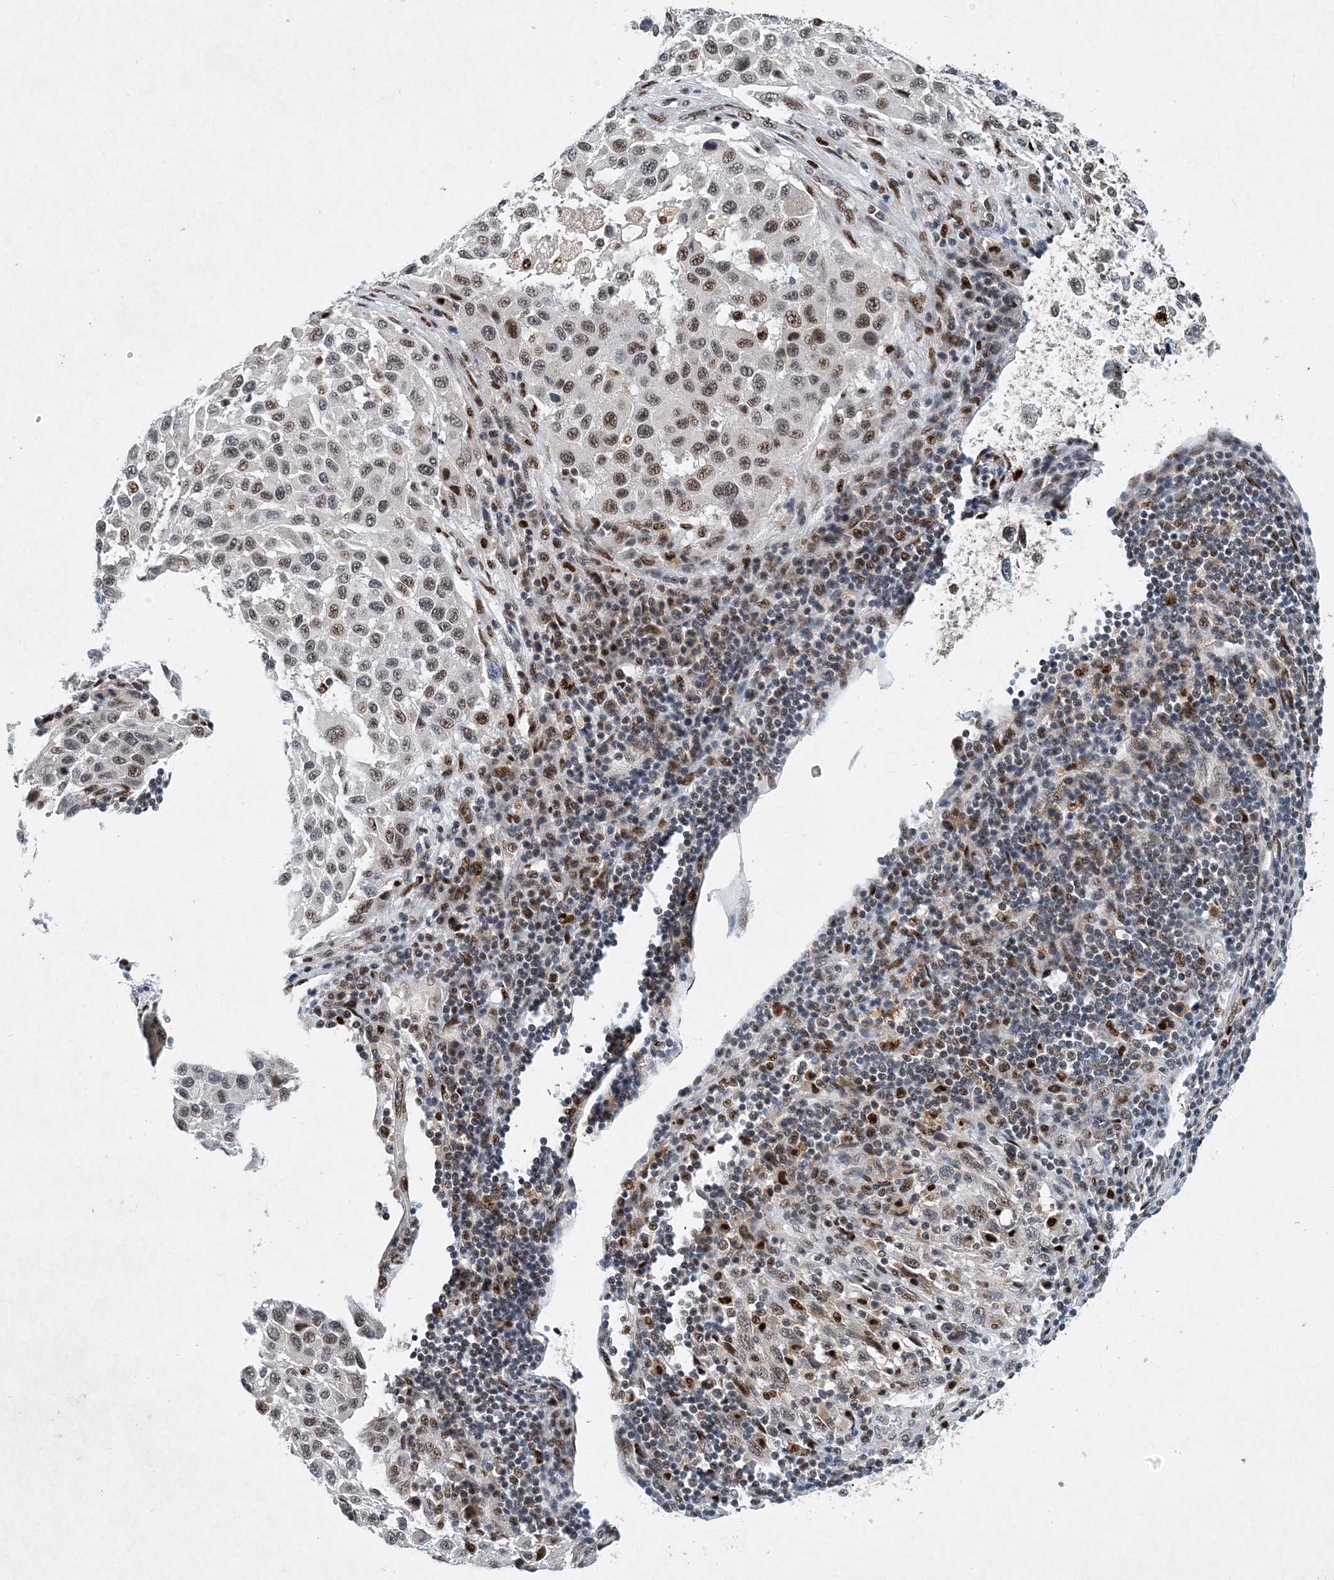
{"staining": {"intensity": "moderate", "quantity": "25%-75%", "location": "nuclear"}, "tissue": "melanoma", "cell_type": "Tumor cells", "image_type": "cancer", "snomed": [{"axis": "morphology", "description": "Malignant melanoma, Metastatic site"}, {"axis": "topography", "description": "Lymph node"}], "caption": "Protein expression analysis of human melanoma reveals moderate nuclear positivity in about 25%-75% of tumor cells.", "gene": "KPNA4", "patient": {"sex": "male", "age": 61}}